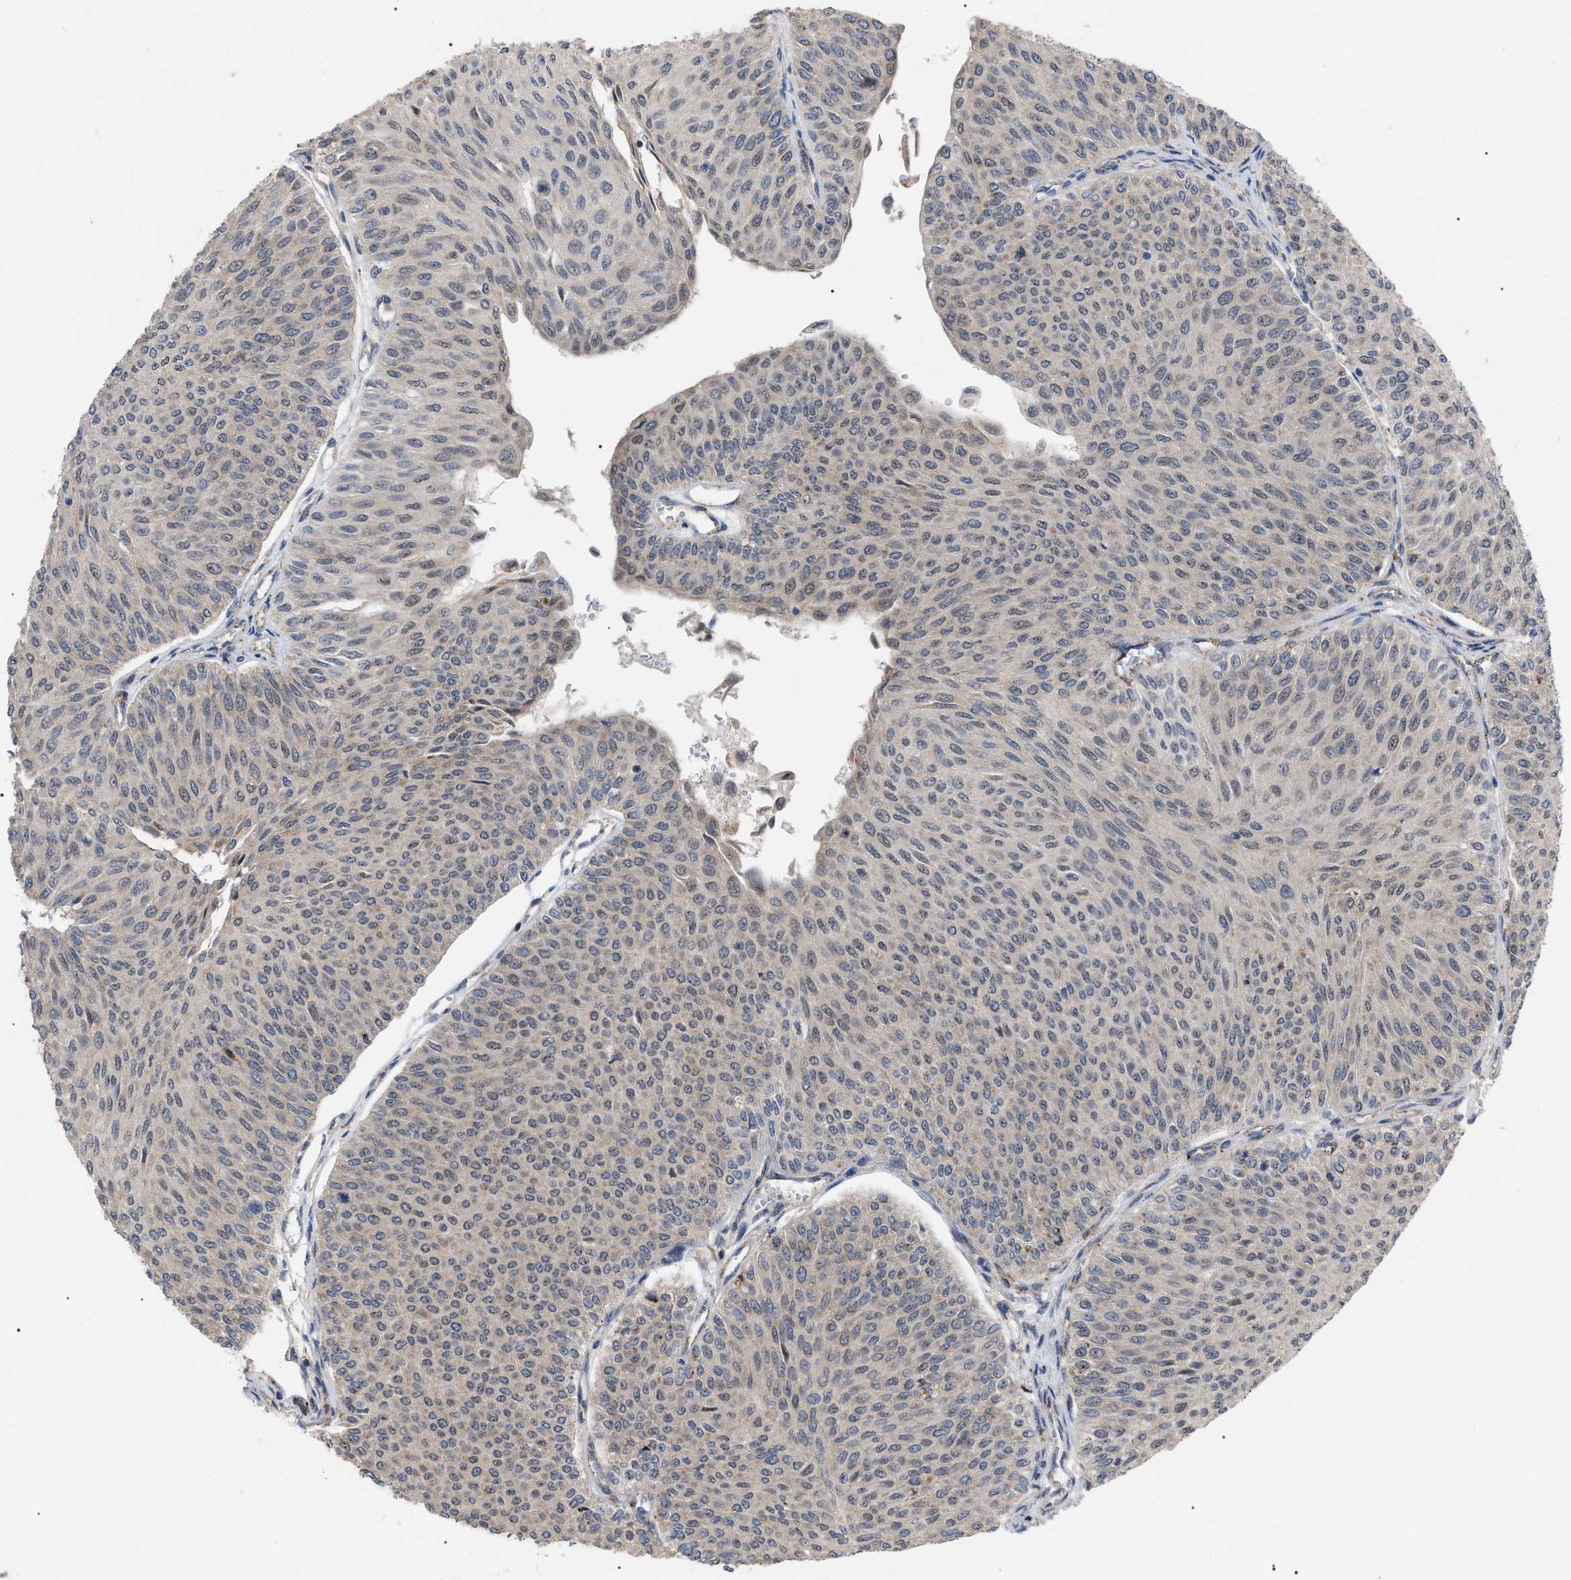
{"staining": {"intensity": "weak", "quantity": "<25%", "location": "cytoplasmic/membranous"}, "tissue": "urothelial cancer", "cell_type": "Tumor cells", "image_type": "cancer", "snomed": [{"axis": "morphology", "description": "Urothelial carcinoma, Low grade"}, {"axis": "topography", "description": "Urinary bladder"}], "caption": "The image exhibits no staining of tumor cells in urothelial cancer.", "gene": "UPF1", "patient": {"sex": "male", "age": 78}}